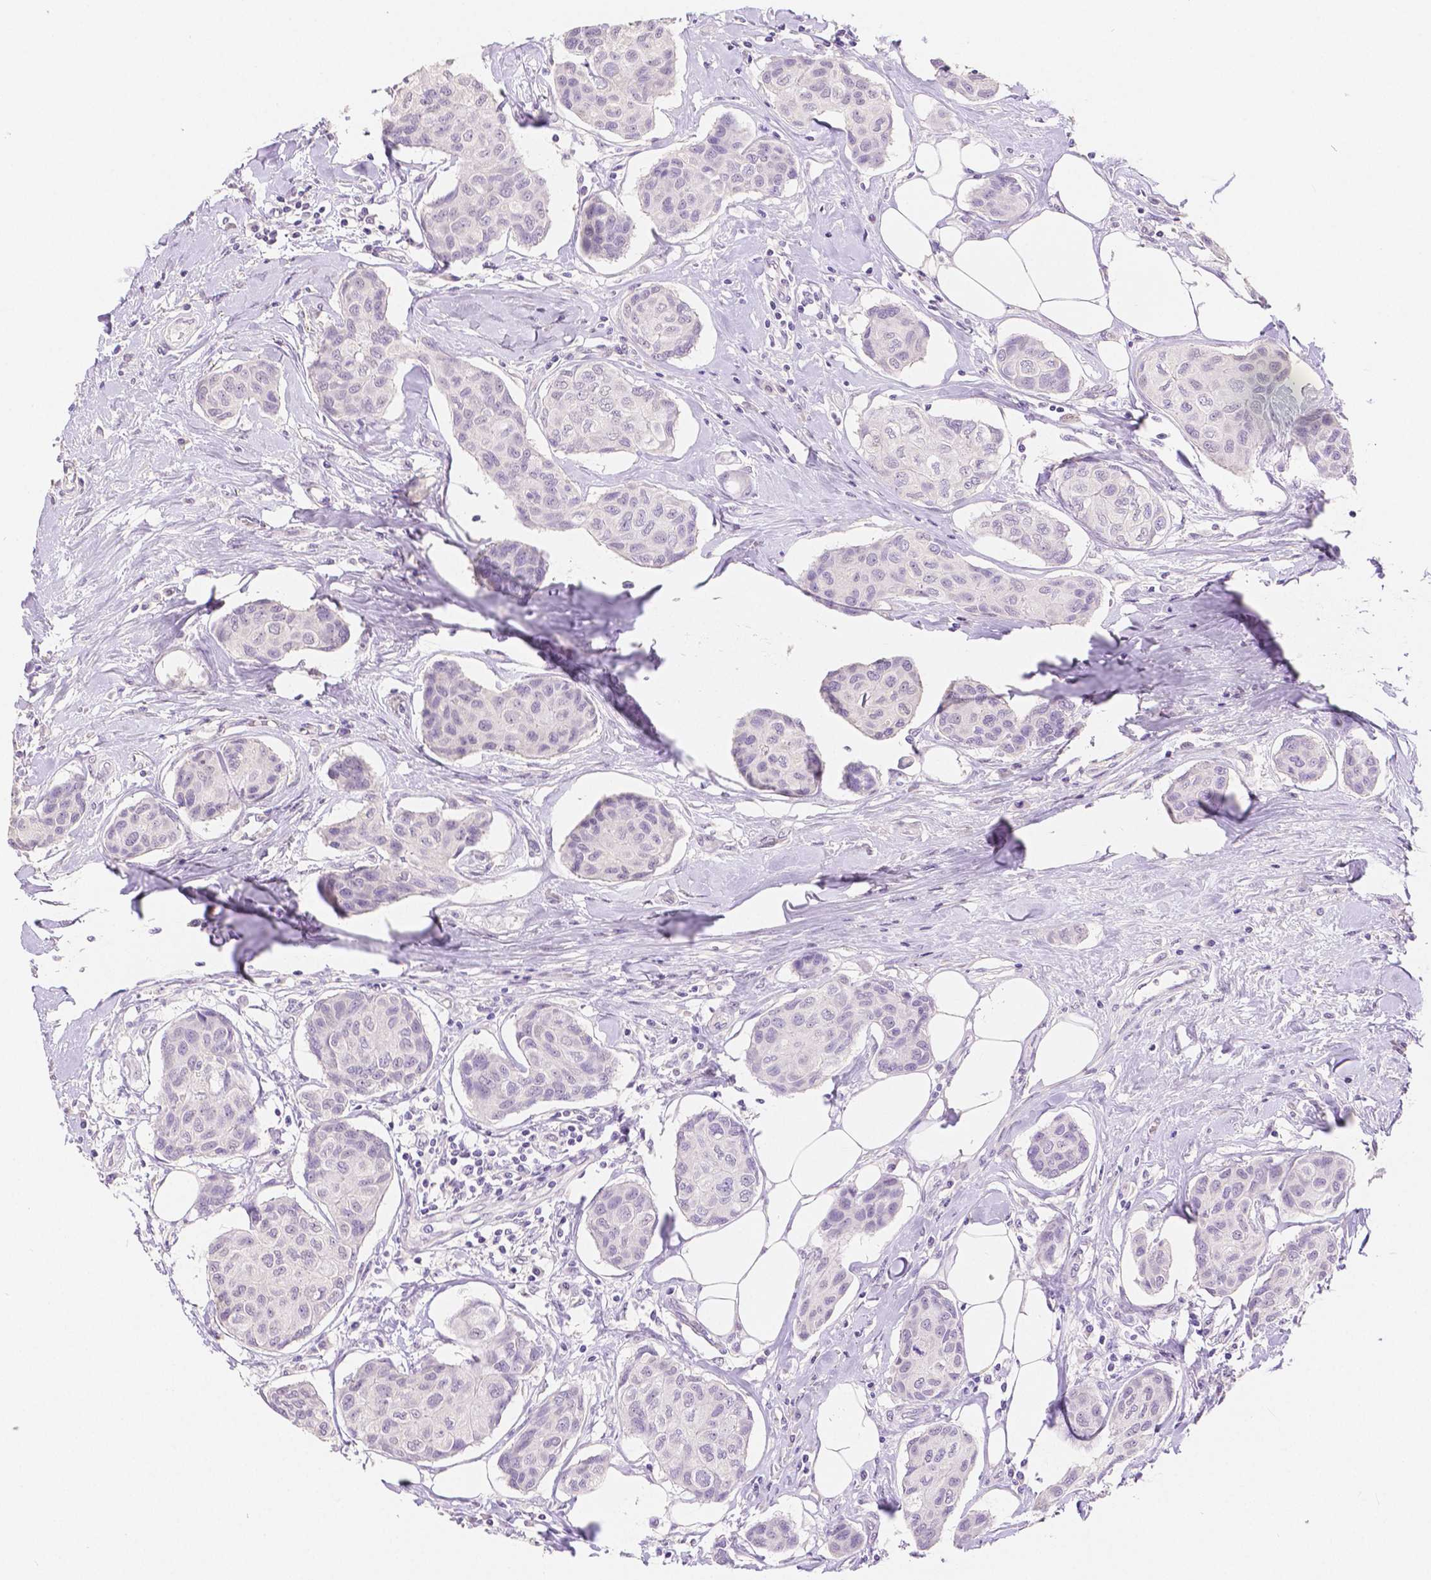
{"staining": {"intensity": "negative", "quantity": "none", "location": "none"}, "tissue": "breast cancer", "cell_type": "Tumor cells", "image_type": "cancer", "snomed": [{"axis": "morphology", "description": "Duct carcinoma"}, {"axis": "topography", "description": "Breast"}], "caption": "High power microscopy image of an IHC histopathology image of breast invasive ductal carcinoma, revealing no significant expression in tumor cells.", "gene": "HNF1B", "patient": {"sex": "female", "age": 80}}